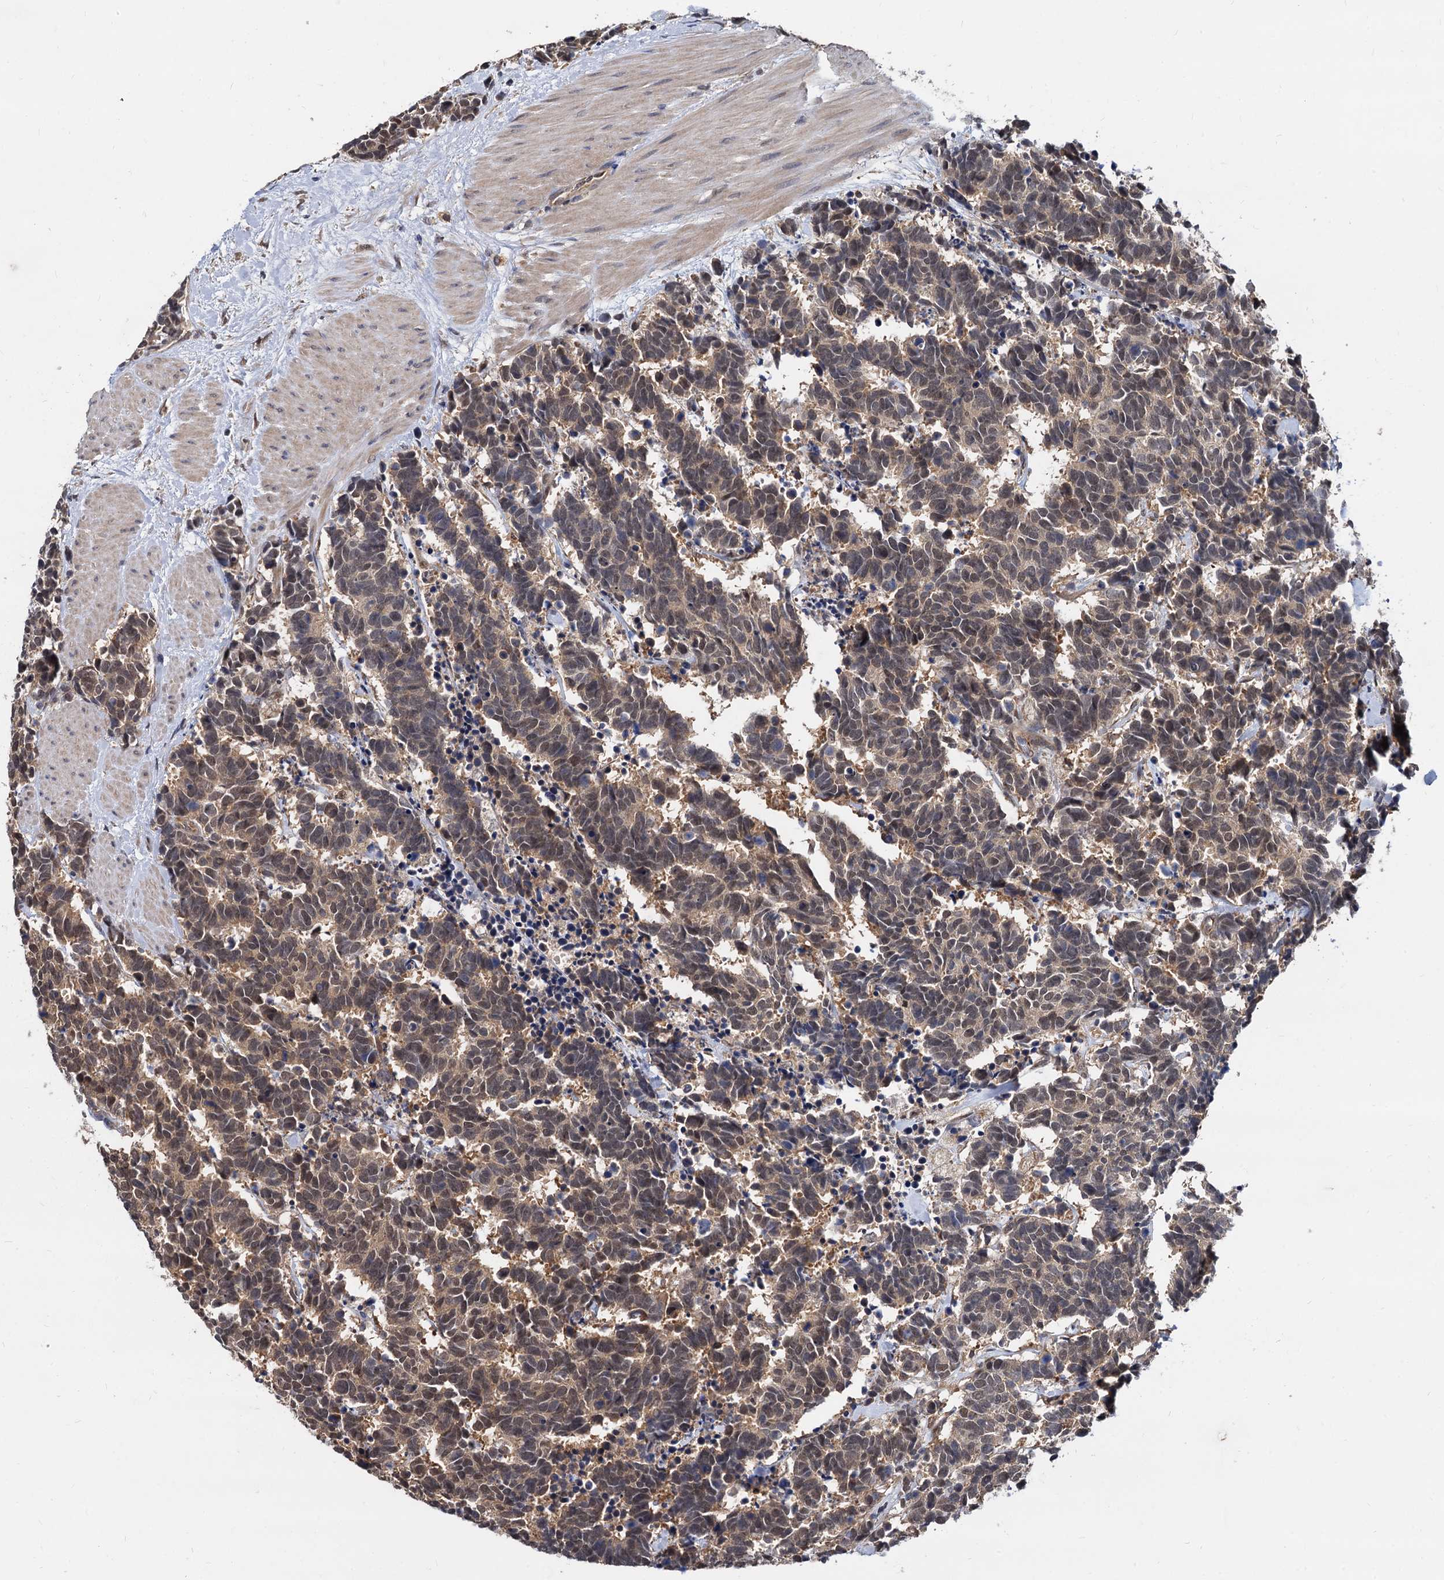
{"staining": {"intensity": "weak", "quantity": ">75%", "location": "cytoplasmic/membranous,nuclear"}, "tissue": "carcinoid", "cell_type": "Tumor cells", "image_type": "cancer", "snomed": [{"axis": "morphology", "description": "Carcinoma, NOS"}, {"axis": "morphology", "description": "Carcinoid, malignant, NOS"}, {"axis": "topography", "description": "Urinary bladder"}], "caption": "Human carcinoid stained with a brown dye displays weak cytoplasmic/membranous and nuclear positive positivity in about >75% of tumor cells.", "gene": "PSMD4", "patient": {"sex": "male", "age": 57}}